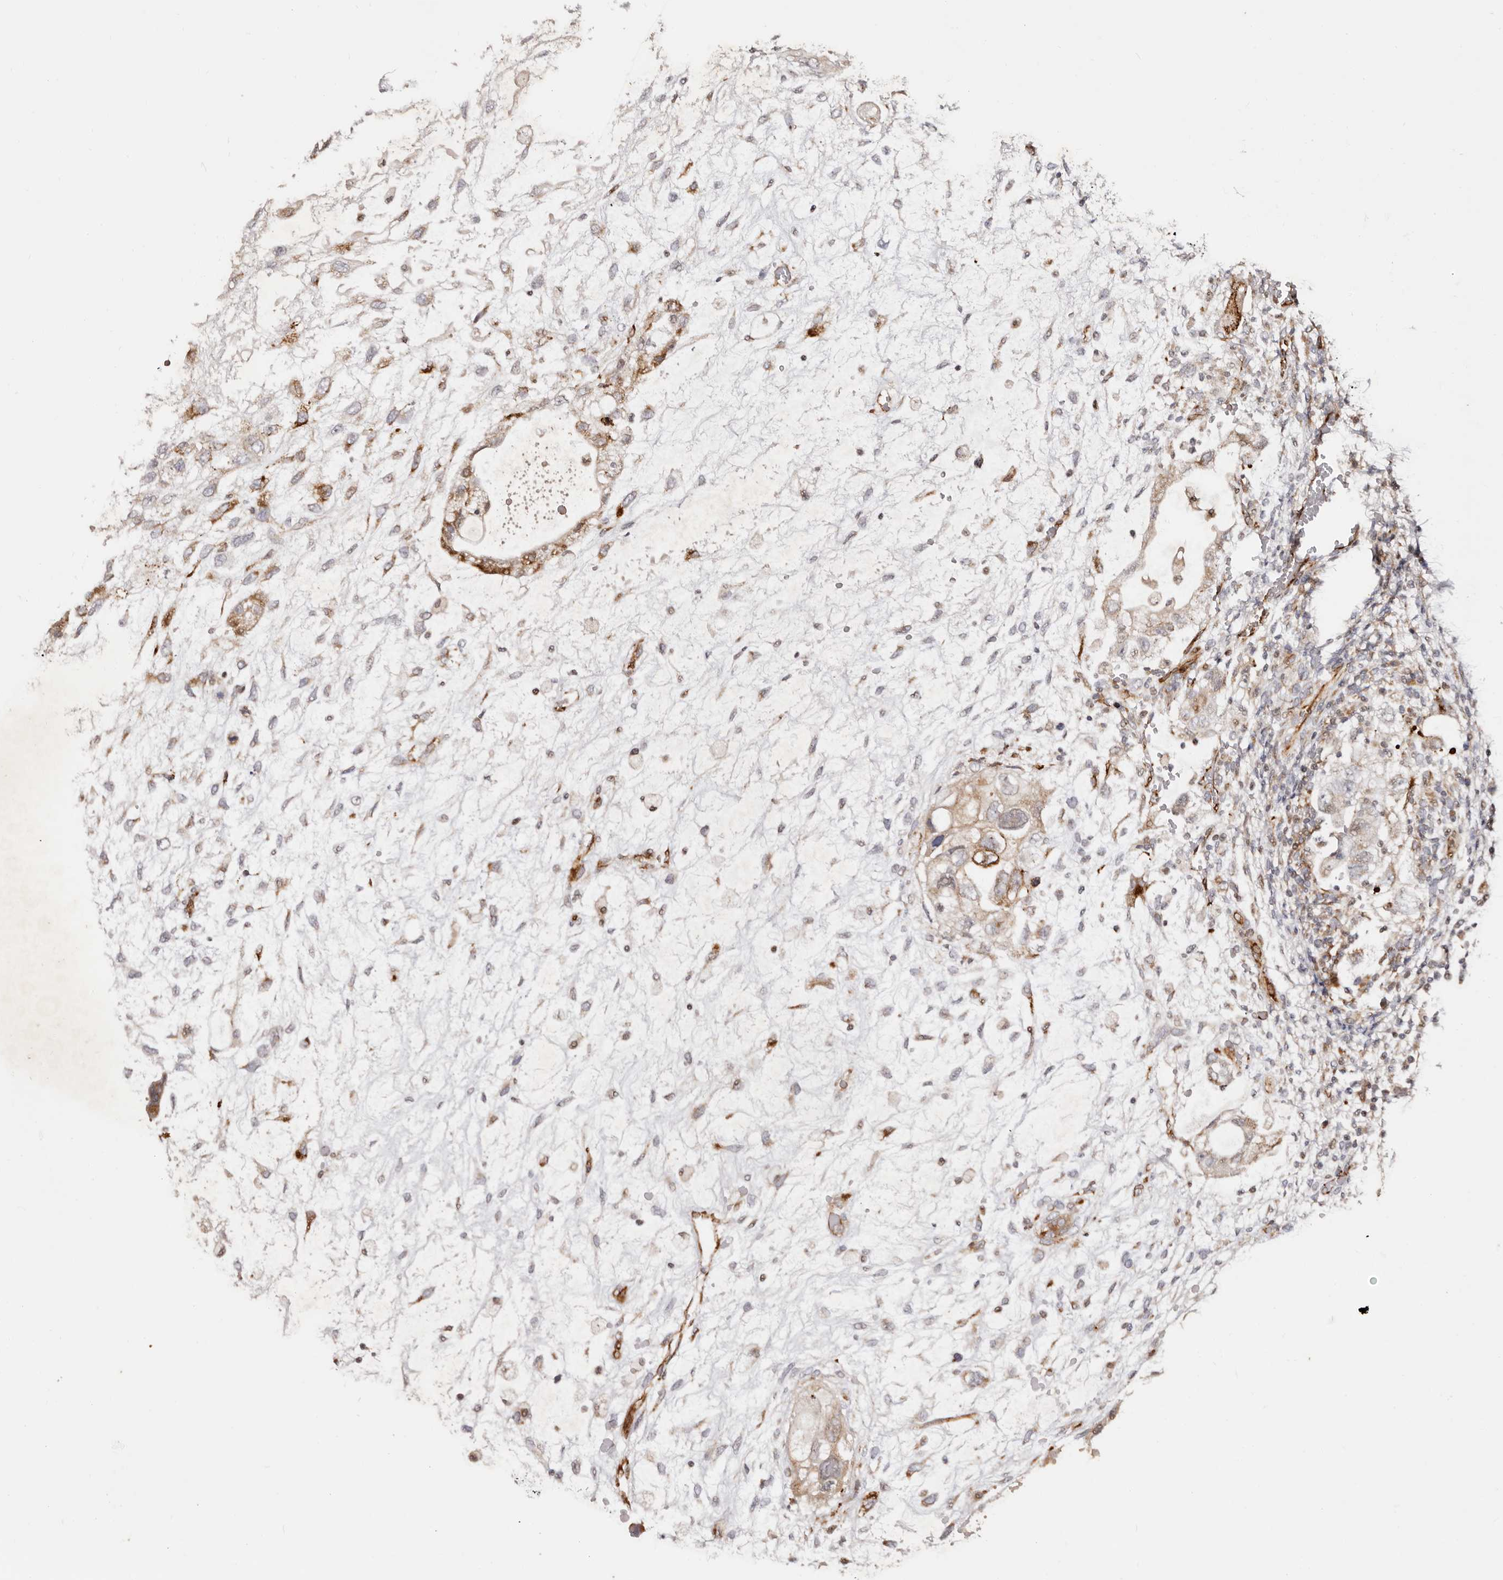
{"staining": {"intensity": "weak", "quantity": ">75%", "location": "cytoplasmic/membranous"}, "tissue": "testis cancer", "cell_type": "Tumor cells", "image_type": "cancer", "snomed": [{"axis": "morphology", "description": "Carcinoma, Embryonal, NOS"}, {"axis": "topography", "description": "Testis"}], "caption": "High-magnification brightfield microscopy of testis embryonal carcinoma stained with DAB (brown) and counterstained with hematoxylin (blue). tumor cells exhibit weak cytoplasmic/membranous staining is identified in approximately>75% of cells.", "gene": "BCL2L15", "patient": {"sex": "male", "age": 36}}